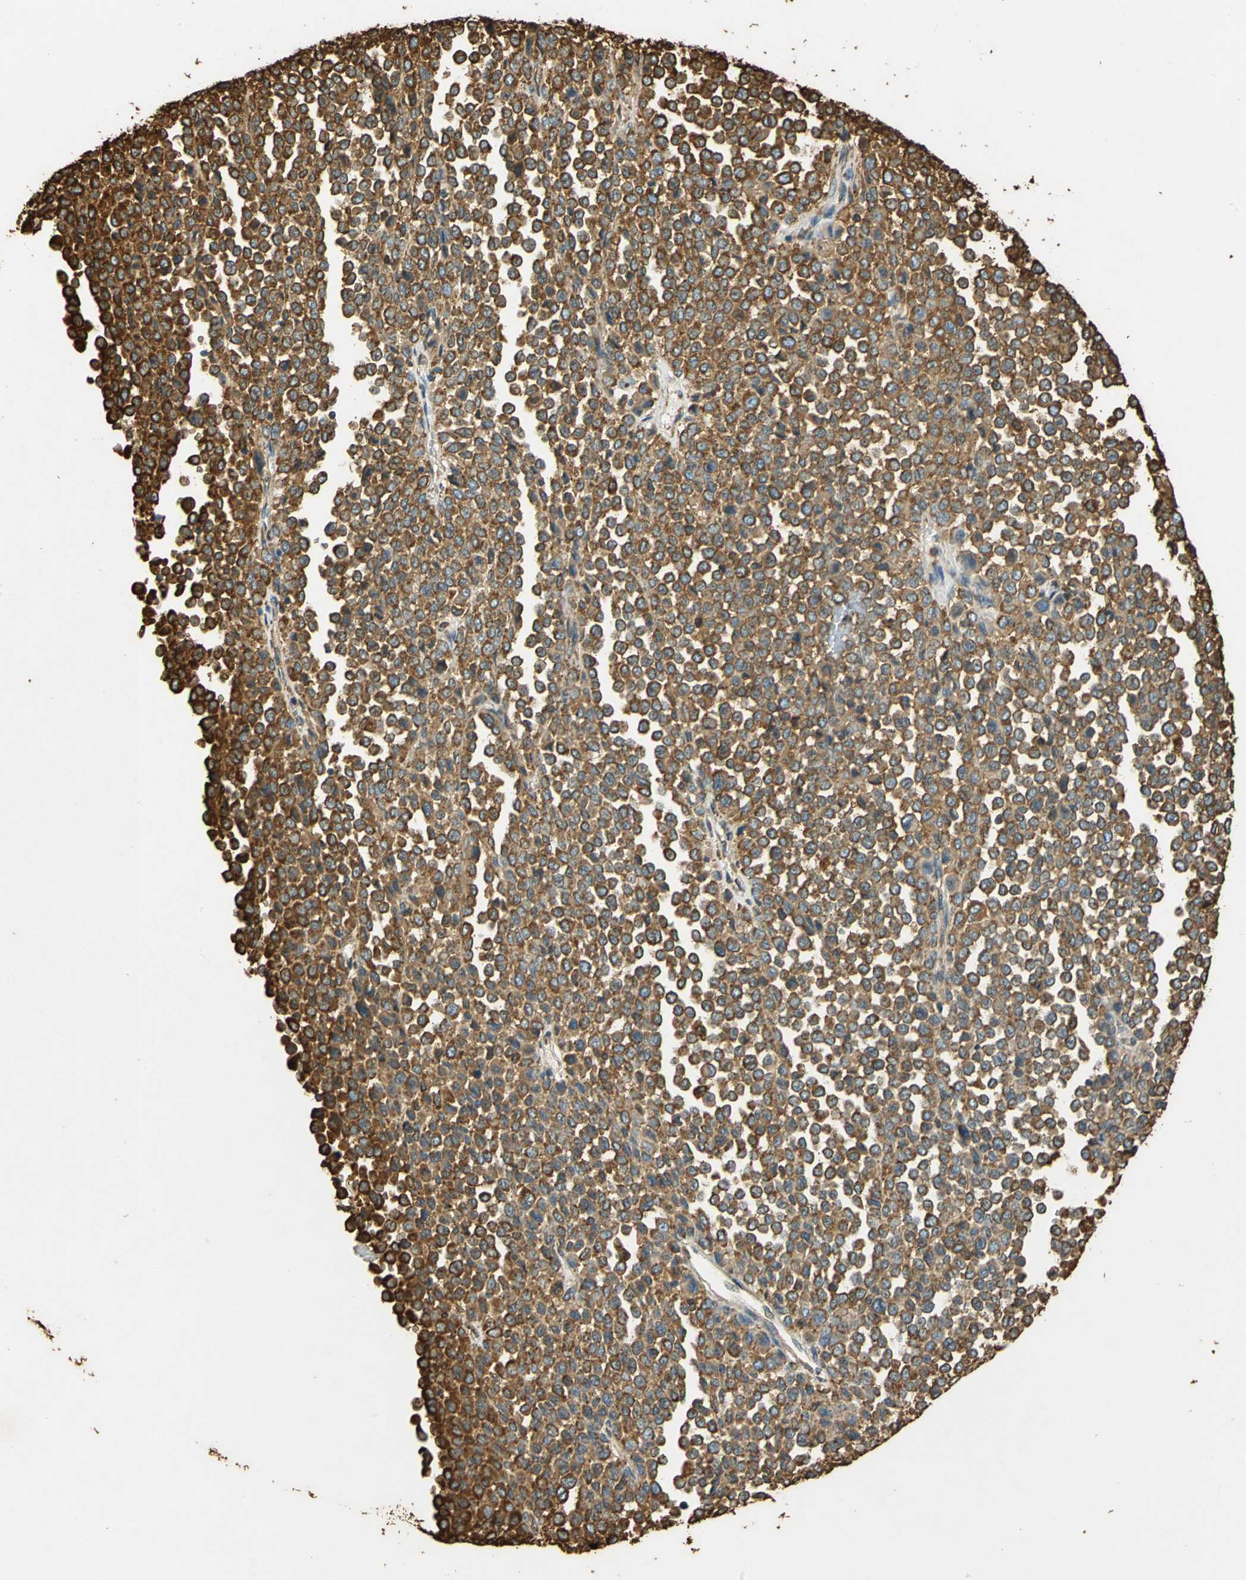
{"staining": {"intensity": "strong", "quantity": ">75%", "location": "cytoplasmic/membranous"}, "tissue": "melanoma", "cell_type": "Tumor cells", "image_type": "cancer", "snomed": [{"axis": "morphology", "description": "Malignant melanoma, Metastatic site"}, {"axis": "topography", "description": "Pancreas"}], "caption": "A brown stain highlights strong cytoplasmic/membranous staining of a protein in human melanoma tumor cells.", "gene": "HSP90B1", "patient": {"sex": "female", "age": 30}}